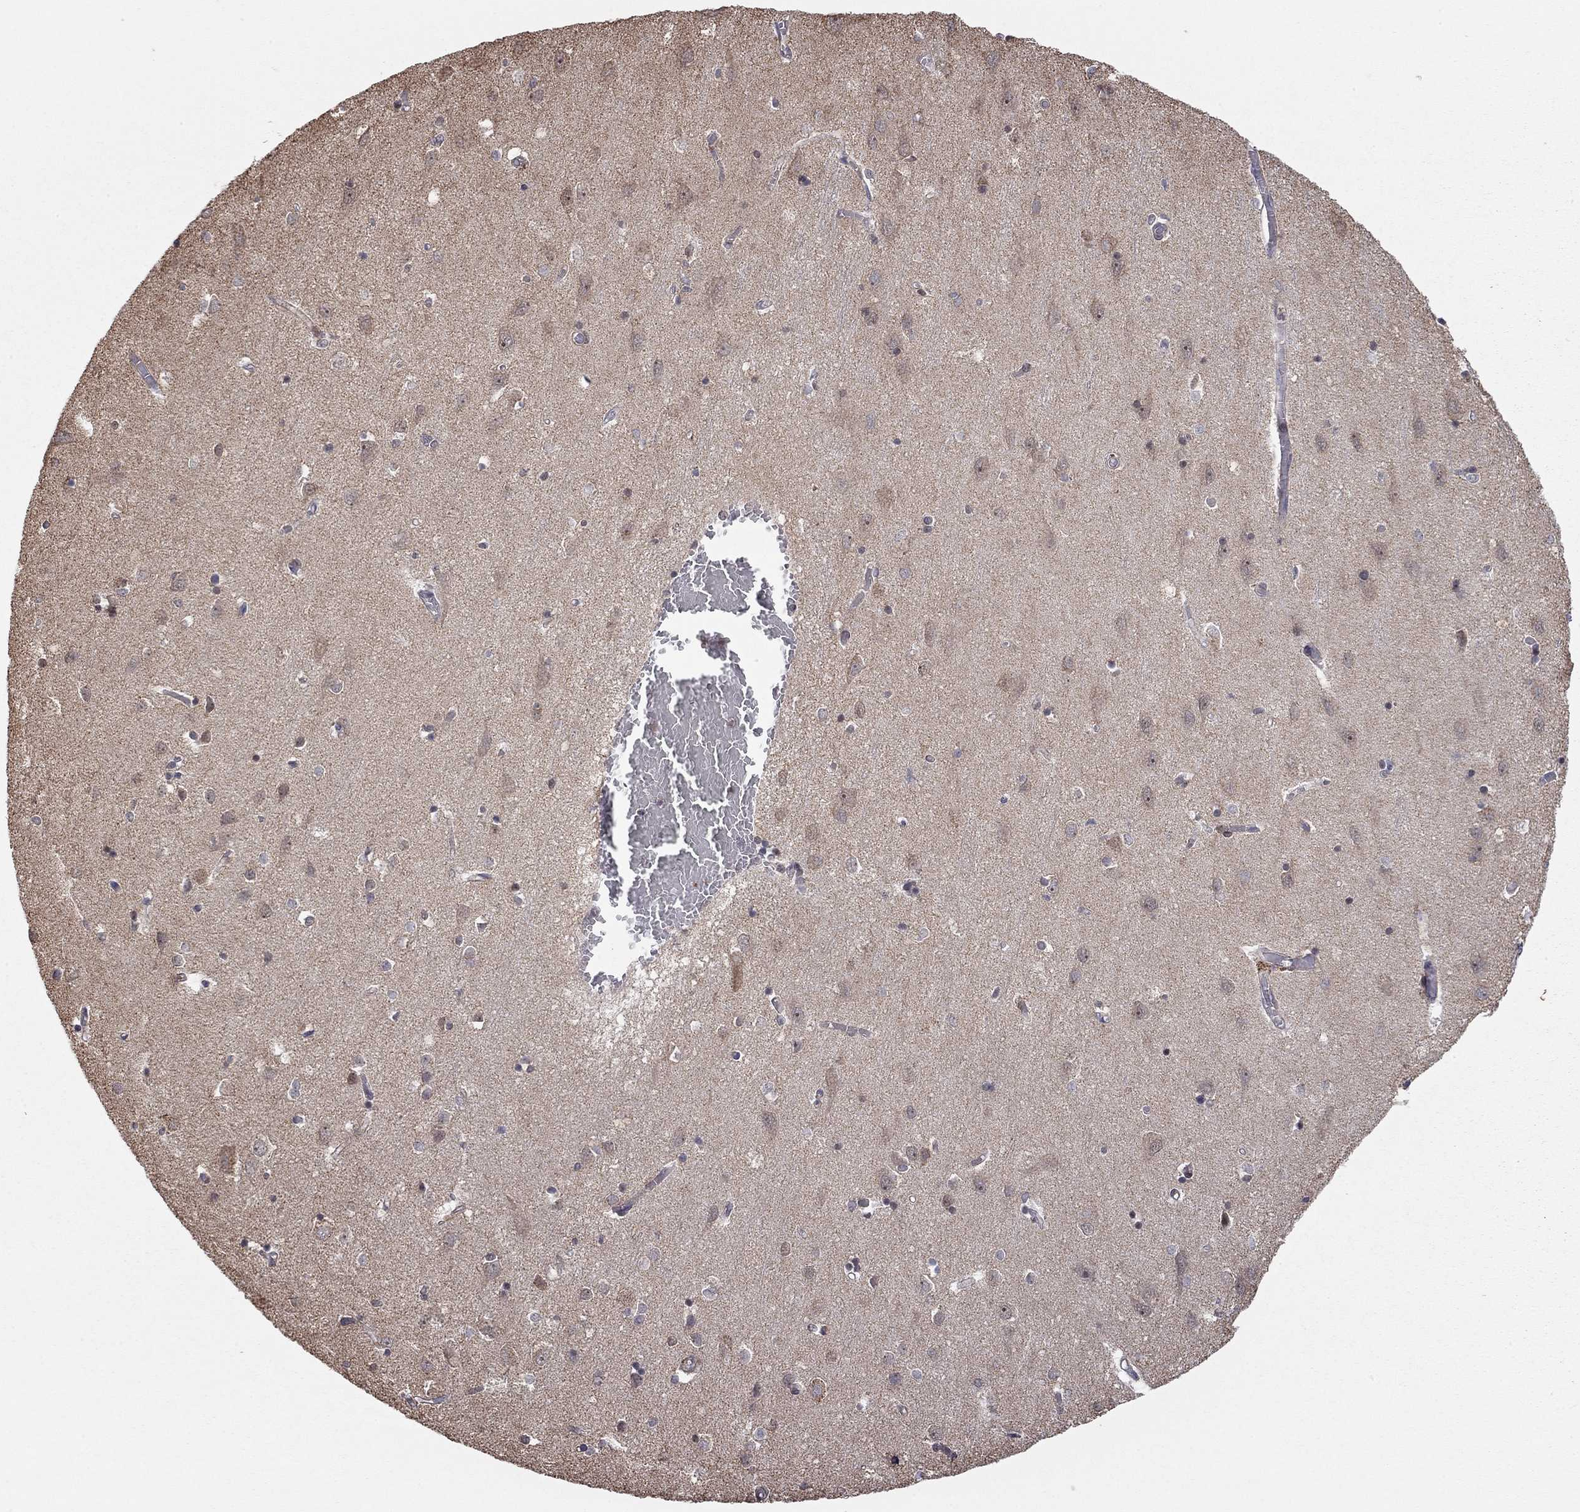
{"staining": {"intensity": "negative", "quantity": "none", "location": "none"}, "tissue": "cerebral cortex", "cell_type": "Endothelial cells", "image_type": "normal", "snomed": [{"axis": "morphology", "description": "Normal tissue, NOS"}, {"axis": "topography", "description": "Cerebral cortex"}], "caption": "High magnification brightfield microscopy of normal cerebral cortex stained with DAB (3,3'-diaminobenzidine) (brown) and counterstained with hematoxylin (blue): endothelial cells show no significant positivity. (DAB (3,3'-diaminobenzidine) immunohistochemistry with hematoxylin counter stain).", "gene": "TDP1", "patient": {"sex": "male", "age": 70}}